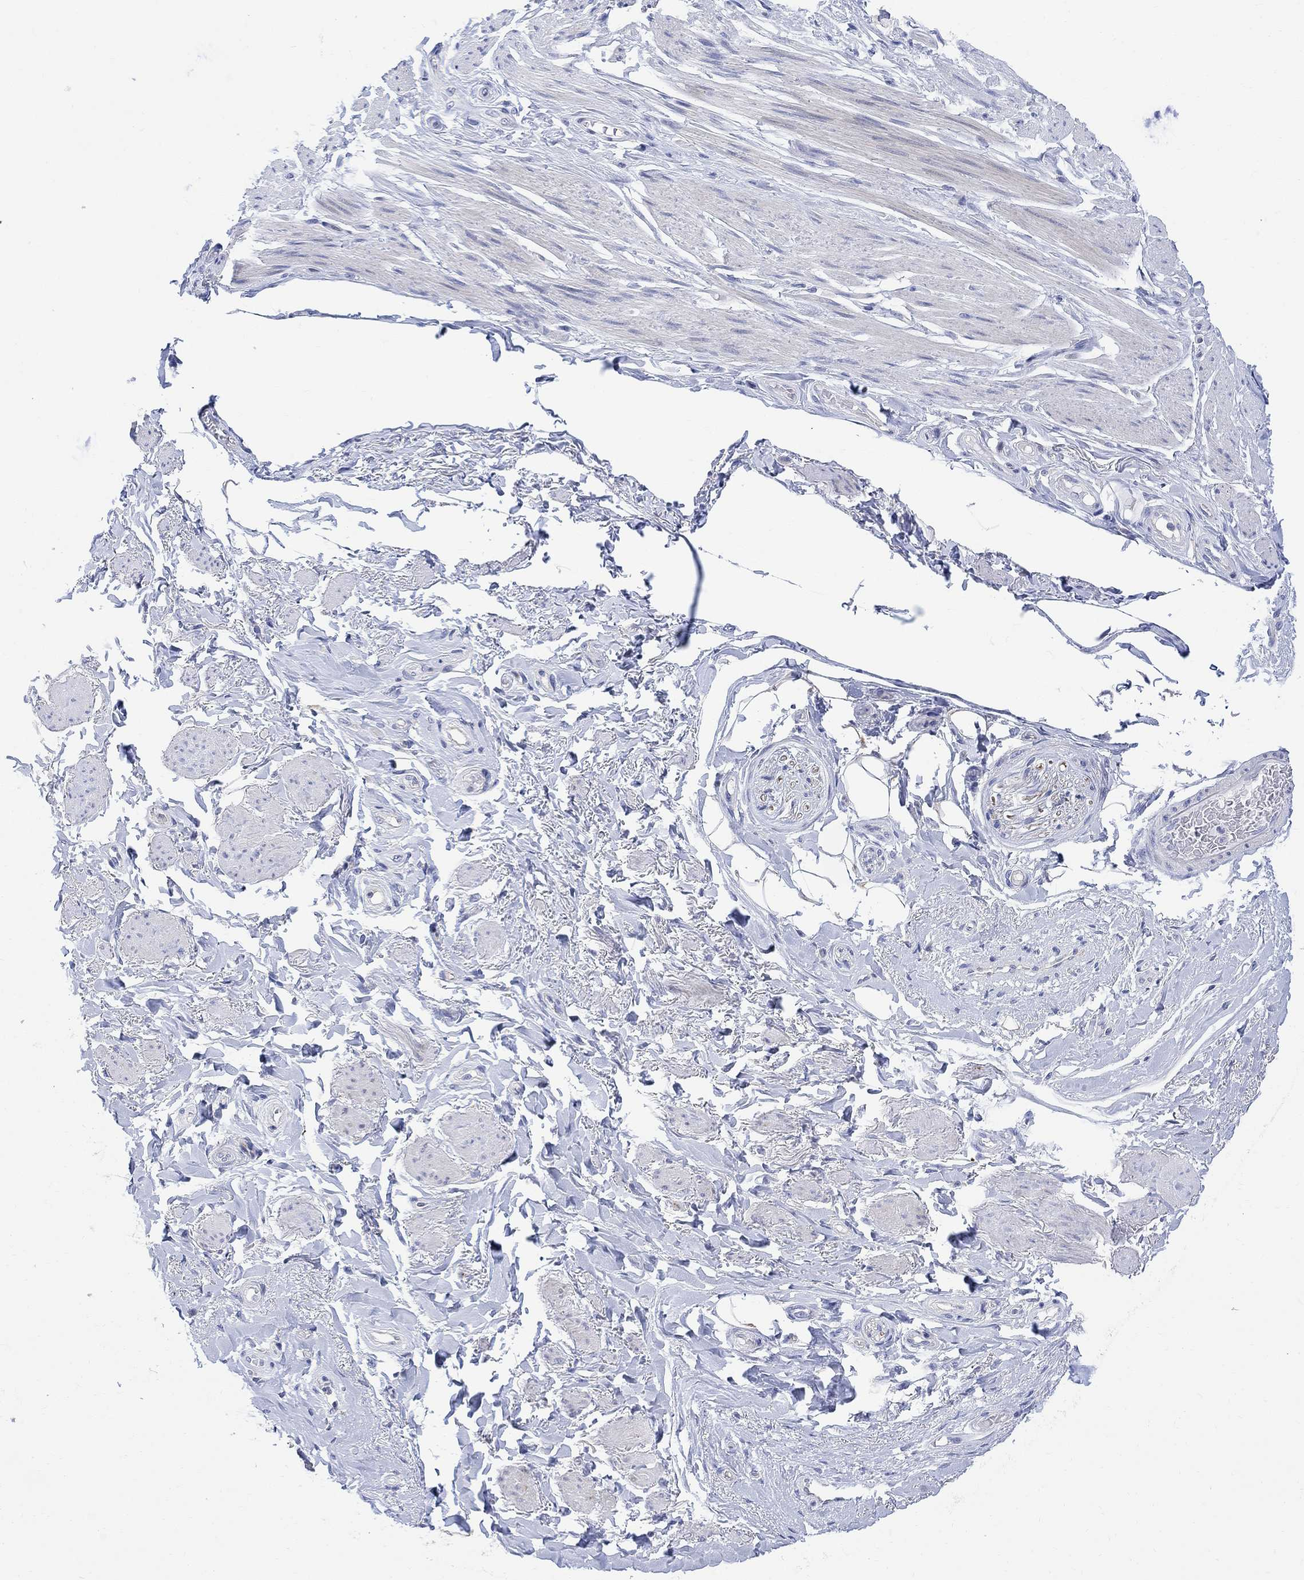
{"staining": {"intensity": "negative", "quantity": "none", "location": "none"}, "tissue": "soft tissue", "cell_type": "Fibroblasts", "image_type": "normal", "snomed": [{"axis": "morphology", "description": "Normal tissue, NOS"}, {"axis": "topography", "description": "Skeletal muscle"}, {"axis": "topography", "description": "Anal"}, {"axis": "topography", "description": "Peripheral nerve tissue"}], "caption": "Immunohistochemical staining of benign human soft tissue demonstrates no significant positivity in fibroblasts. (Immunohistochemistry (ihc), brightfield microscopy, high magnification).", "gene": "ARSK", "patient": {"sex": "male", "age": 53}}